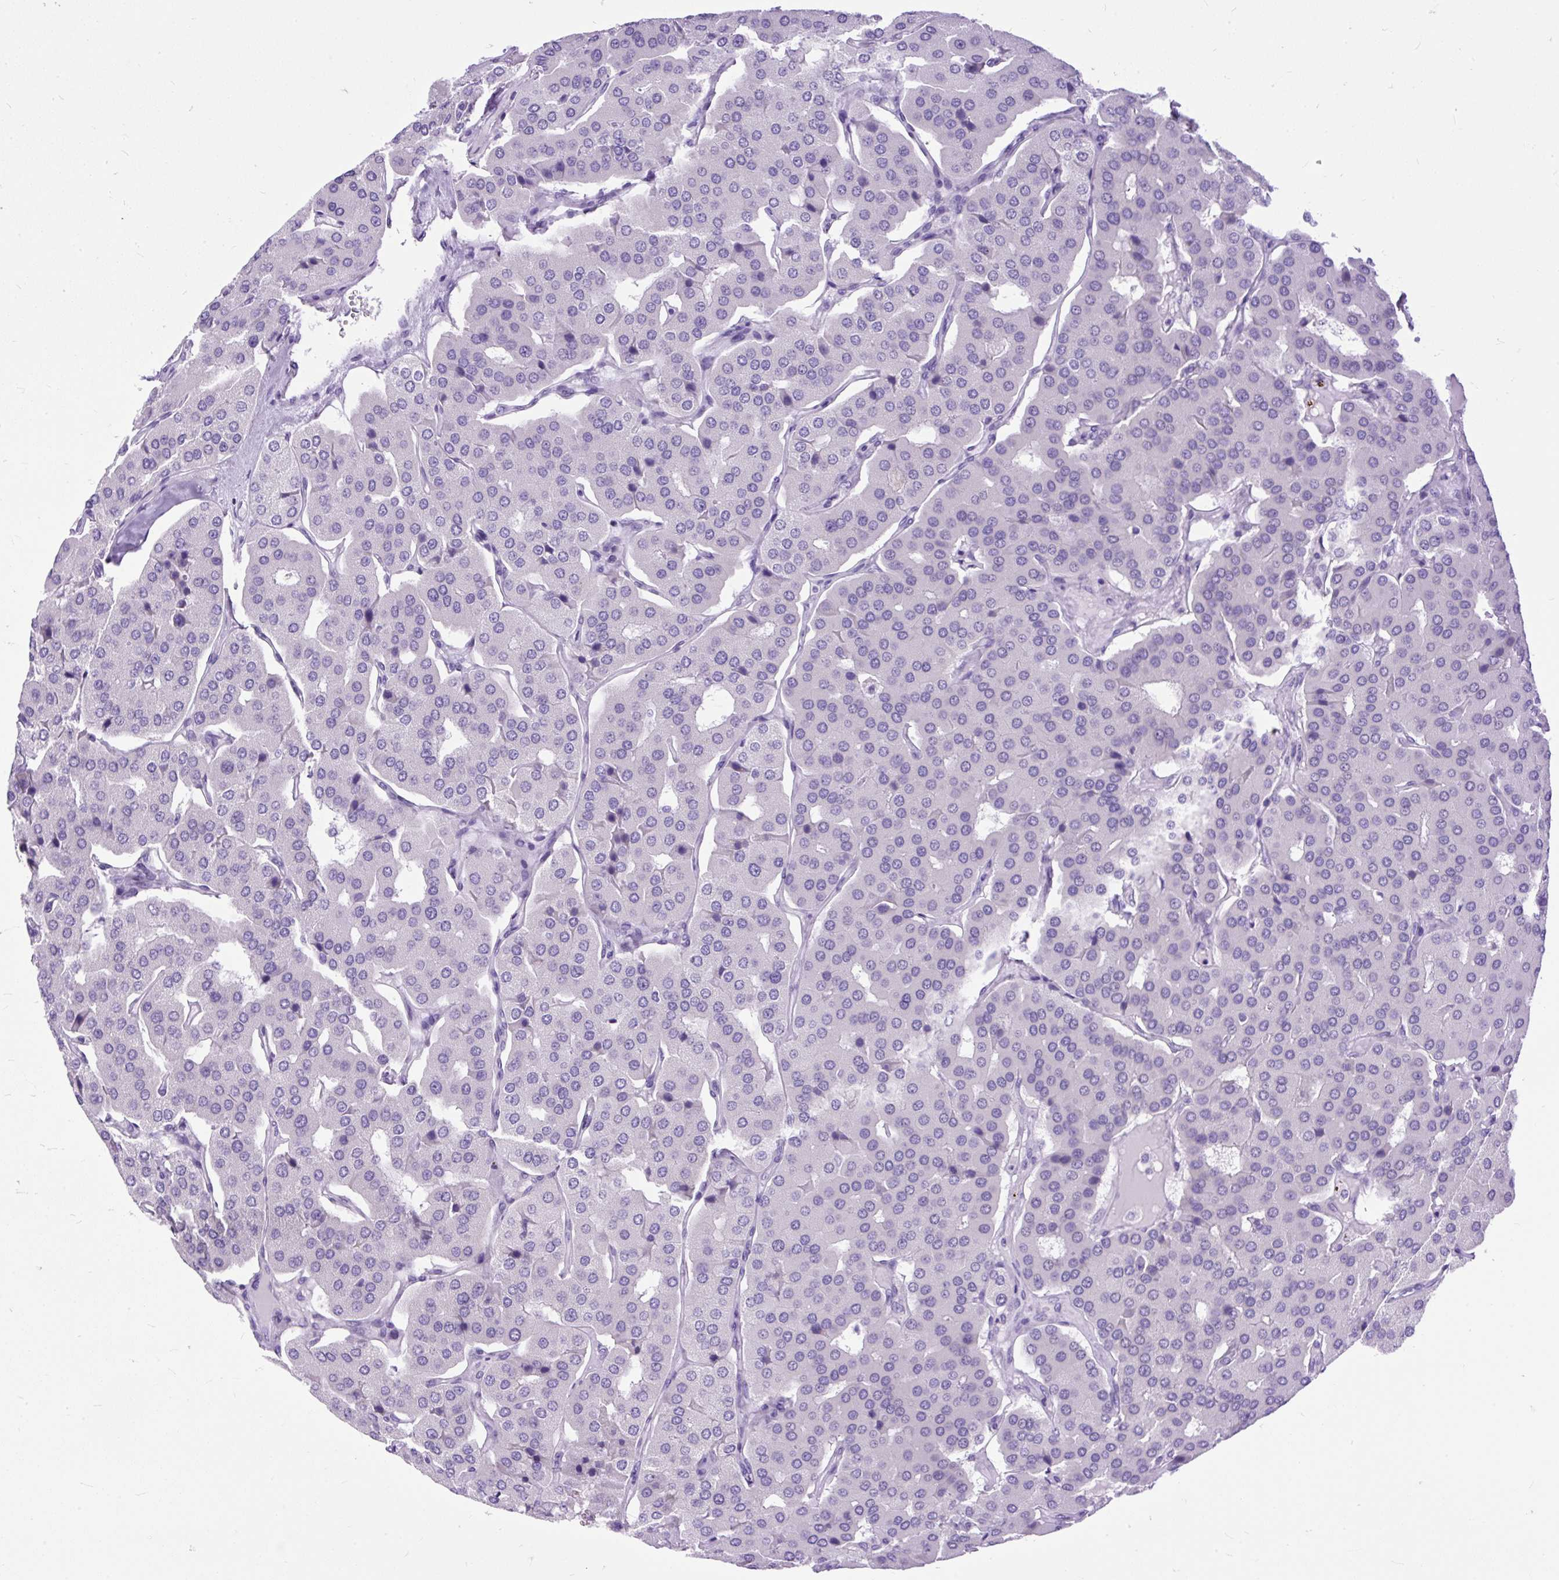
{"staining": {"intensity": "negative", "quantity": "none", "location": "none"}, "tissue": "parathyroid gland", "cell_type": "Glandular cells", "image_type": "normal", "snomed": [{"axis": "morphology", "description": "Normal tissue, NOS"}, {"axis": "morphology", "description": "Adenoma, NOS"}, {"axis": "topography", "description": "Parathyroid gland"}], "caption": "Image shows no significant protein staining in glandular cells of benign parathyroid gland.", "gene": "ZNF256", "patient": {"sex": "female", "age": 86}}